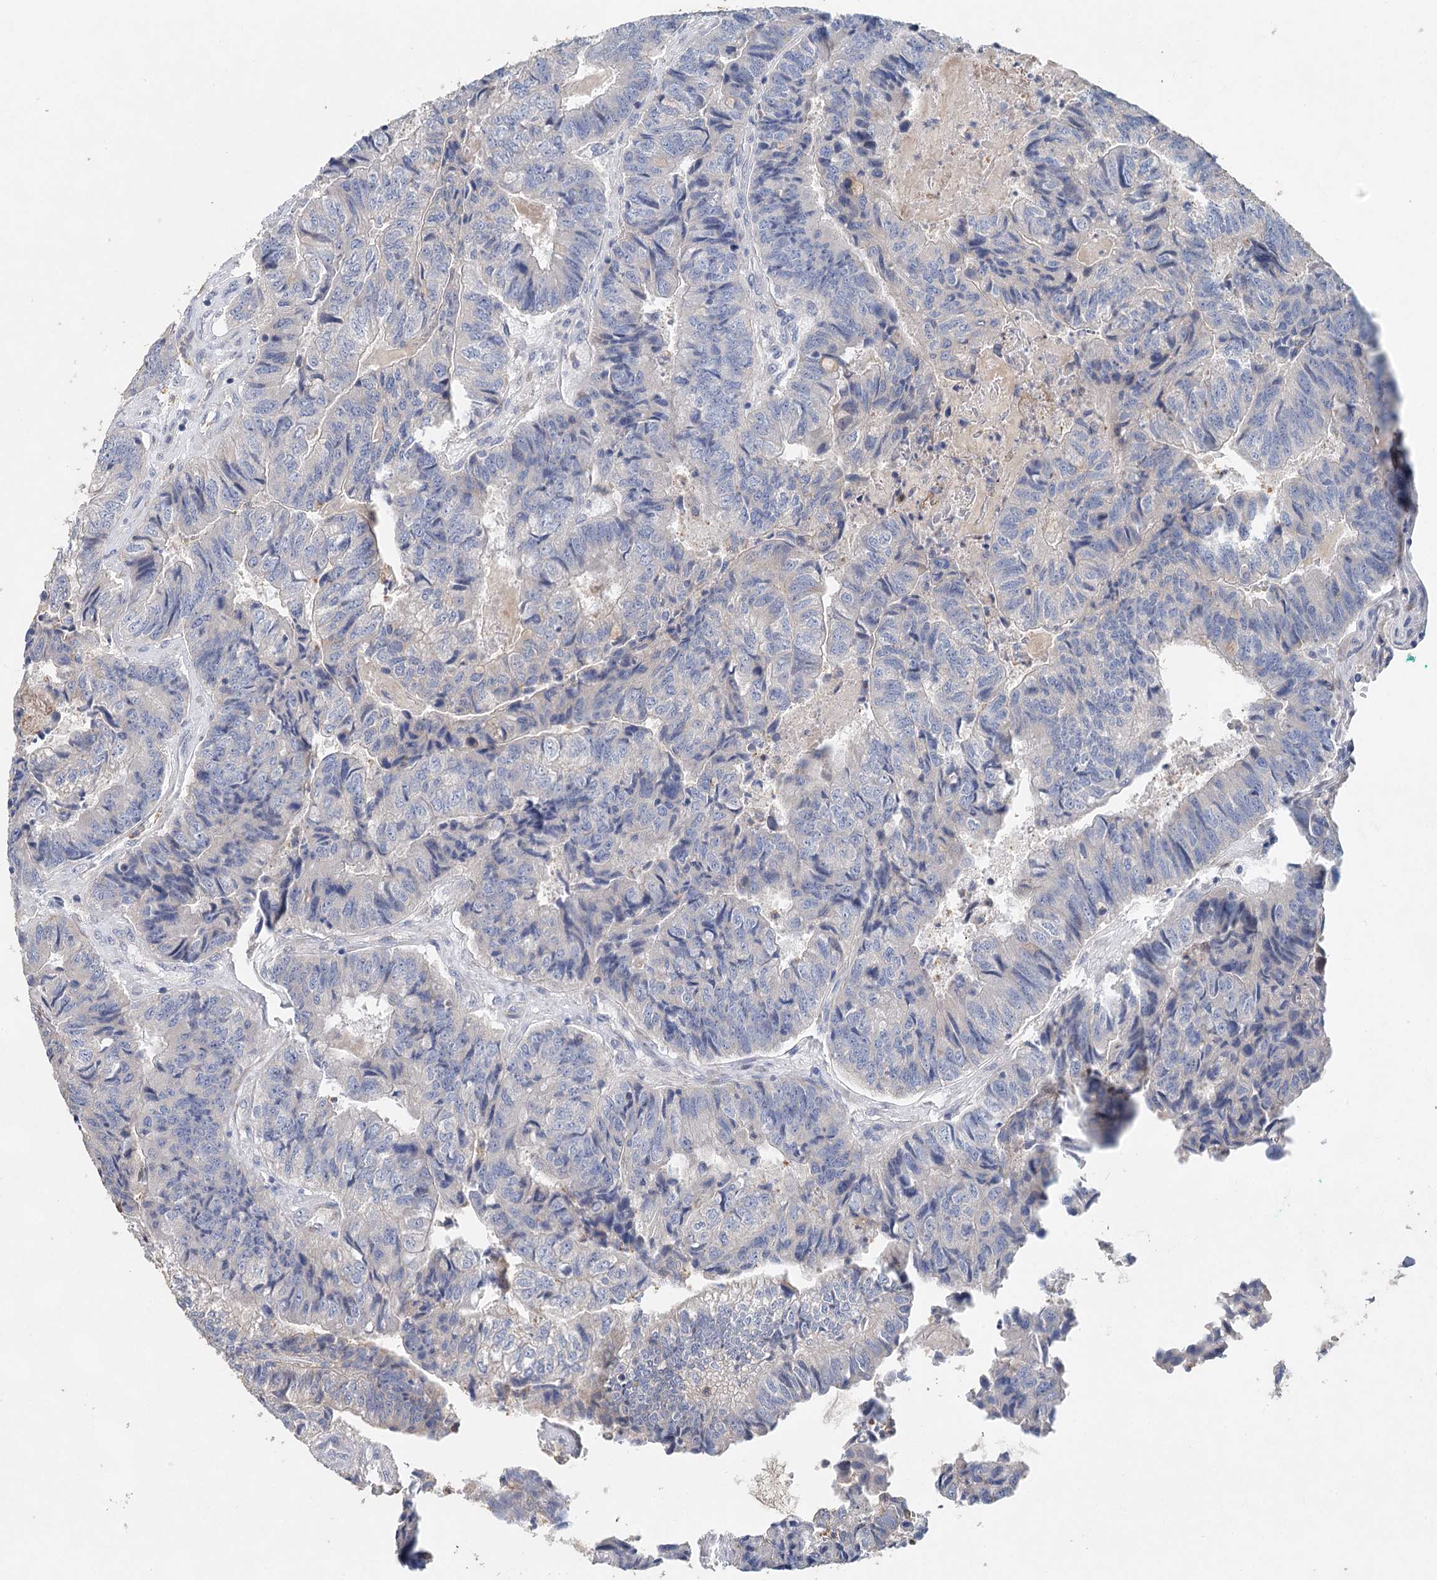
{"staining": {"intensity": "negative", "quantity": "none", "location": "none"}, "tissue": "colorectal cancer", "cell_type": "Tumor cells", "image_type": "cancer", "snomed": [{"axis": "morphology", "description": "Adenocarcinoma, NOS"}, {"axis": "topography", "description": "Colon"}], "caption": "The IHC image has no significant staining in tumor cells of adenocarcinoma (colorectal) tissue.", "gene": "MYL6B", "patient": {"sex": "female", "age": 67}}